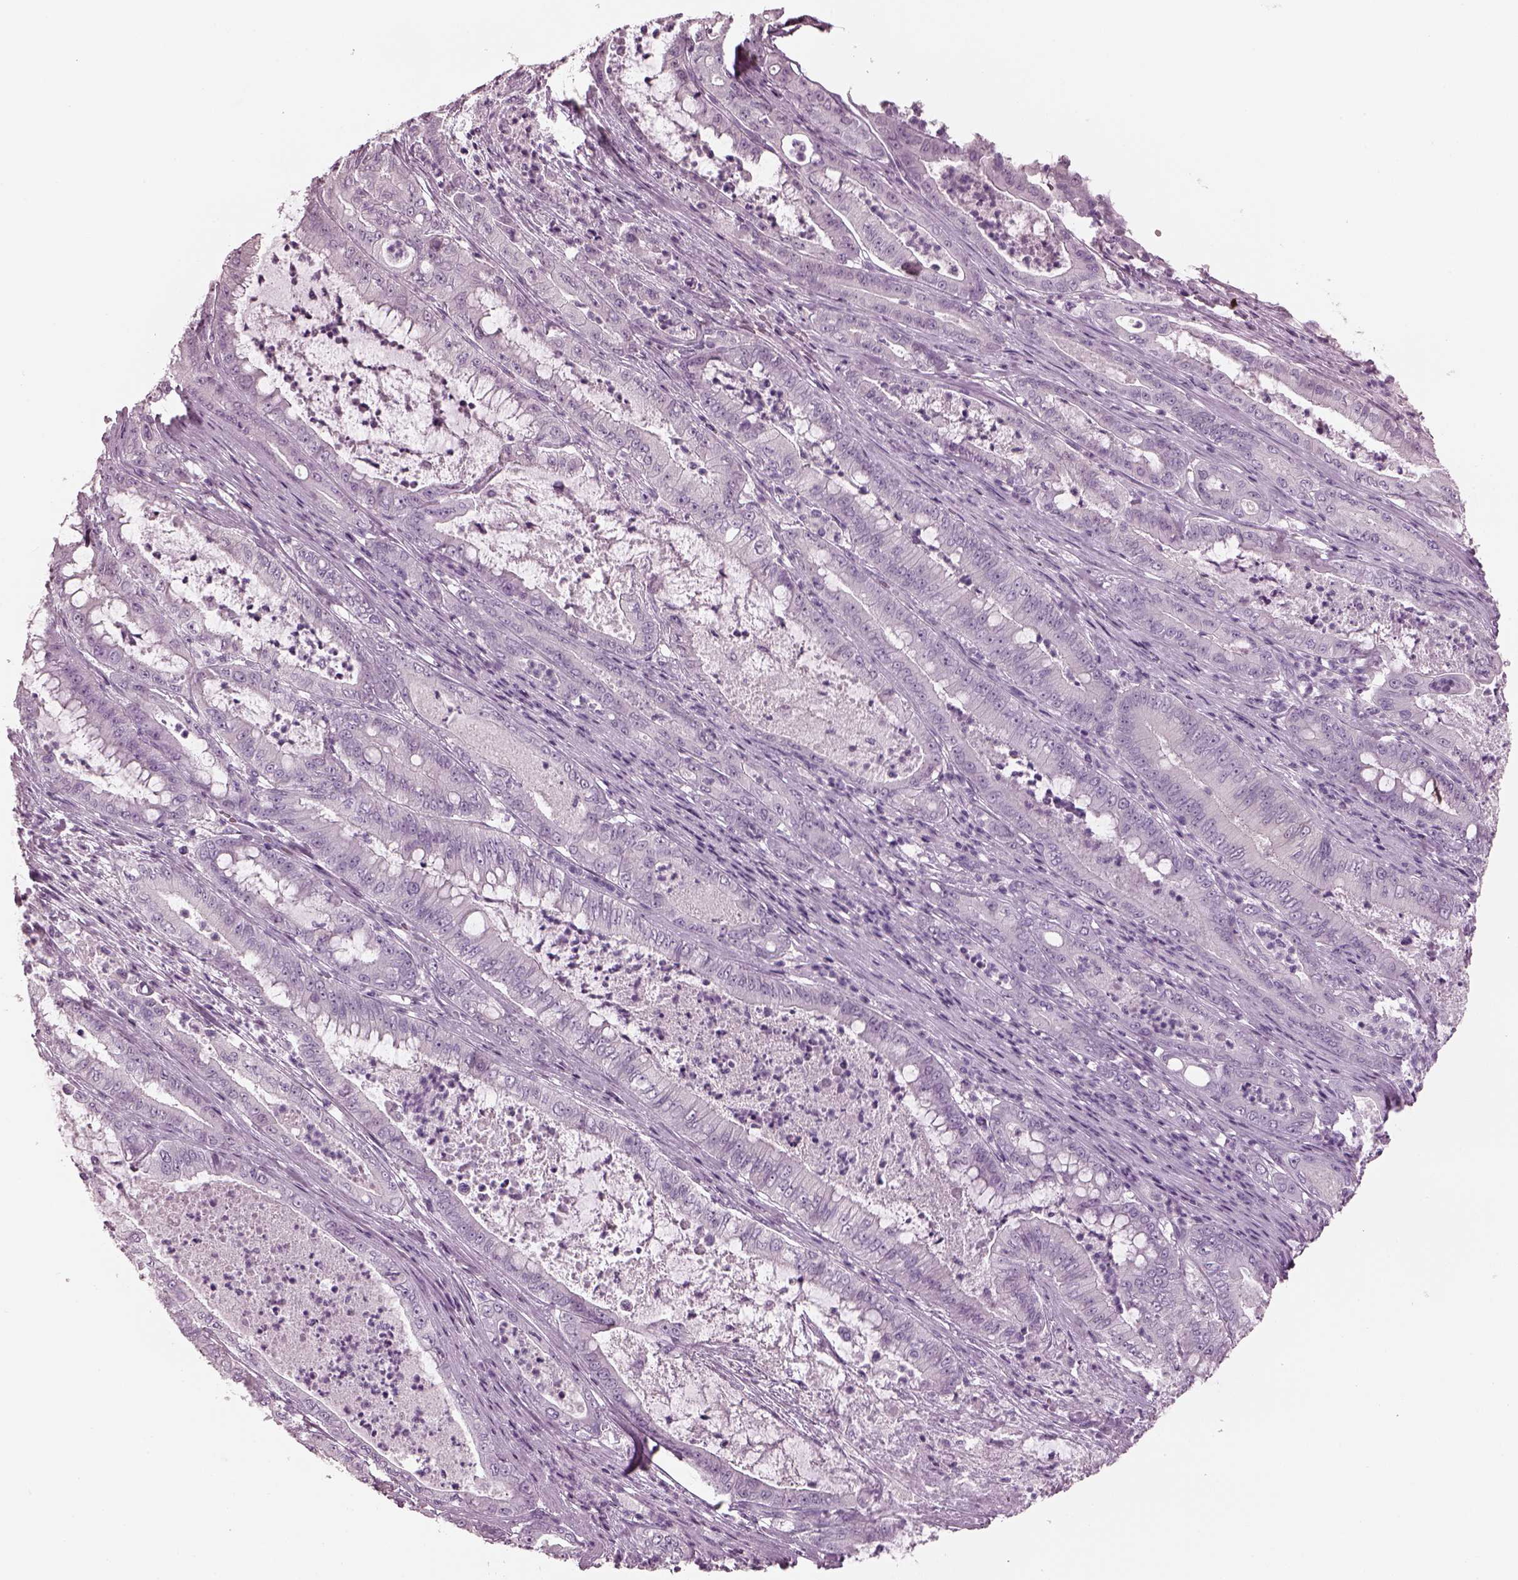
{"staining": {"intensity": "negative", "quantity": "none", "location": "none"}, "tissue": "pancreatic cancer", "cell_type": "Tumor cells", "image_type": "cancer", "snomed": [{"axis": "morphology", "description": "Adenocarcinoma, NOS"}, {"axis": "topography", "description": "Pancreas"}], "caption": "High power microscopy micrograph of an immunohistochemistry image of pancreatic cancer, revealing no significant expression in tumor cells. (Brightfield microscopy of DAB (3,3'-diaminobenzidine) immunohistochemistry at high magnification).", "gene": "PDC", "patient": {"sex": "male", "age": 71}}